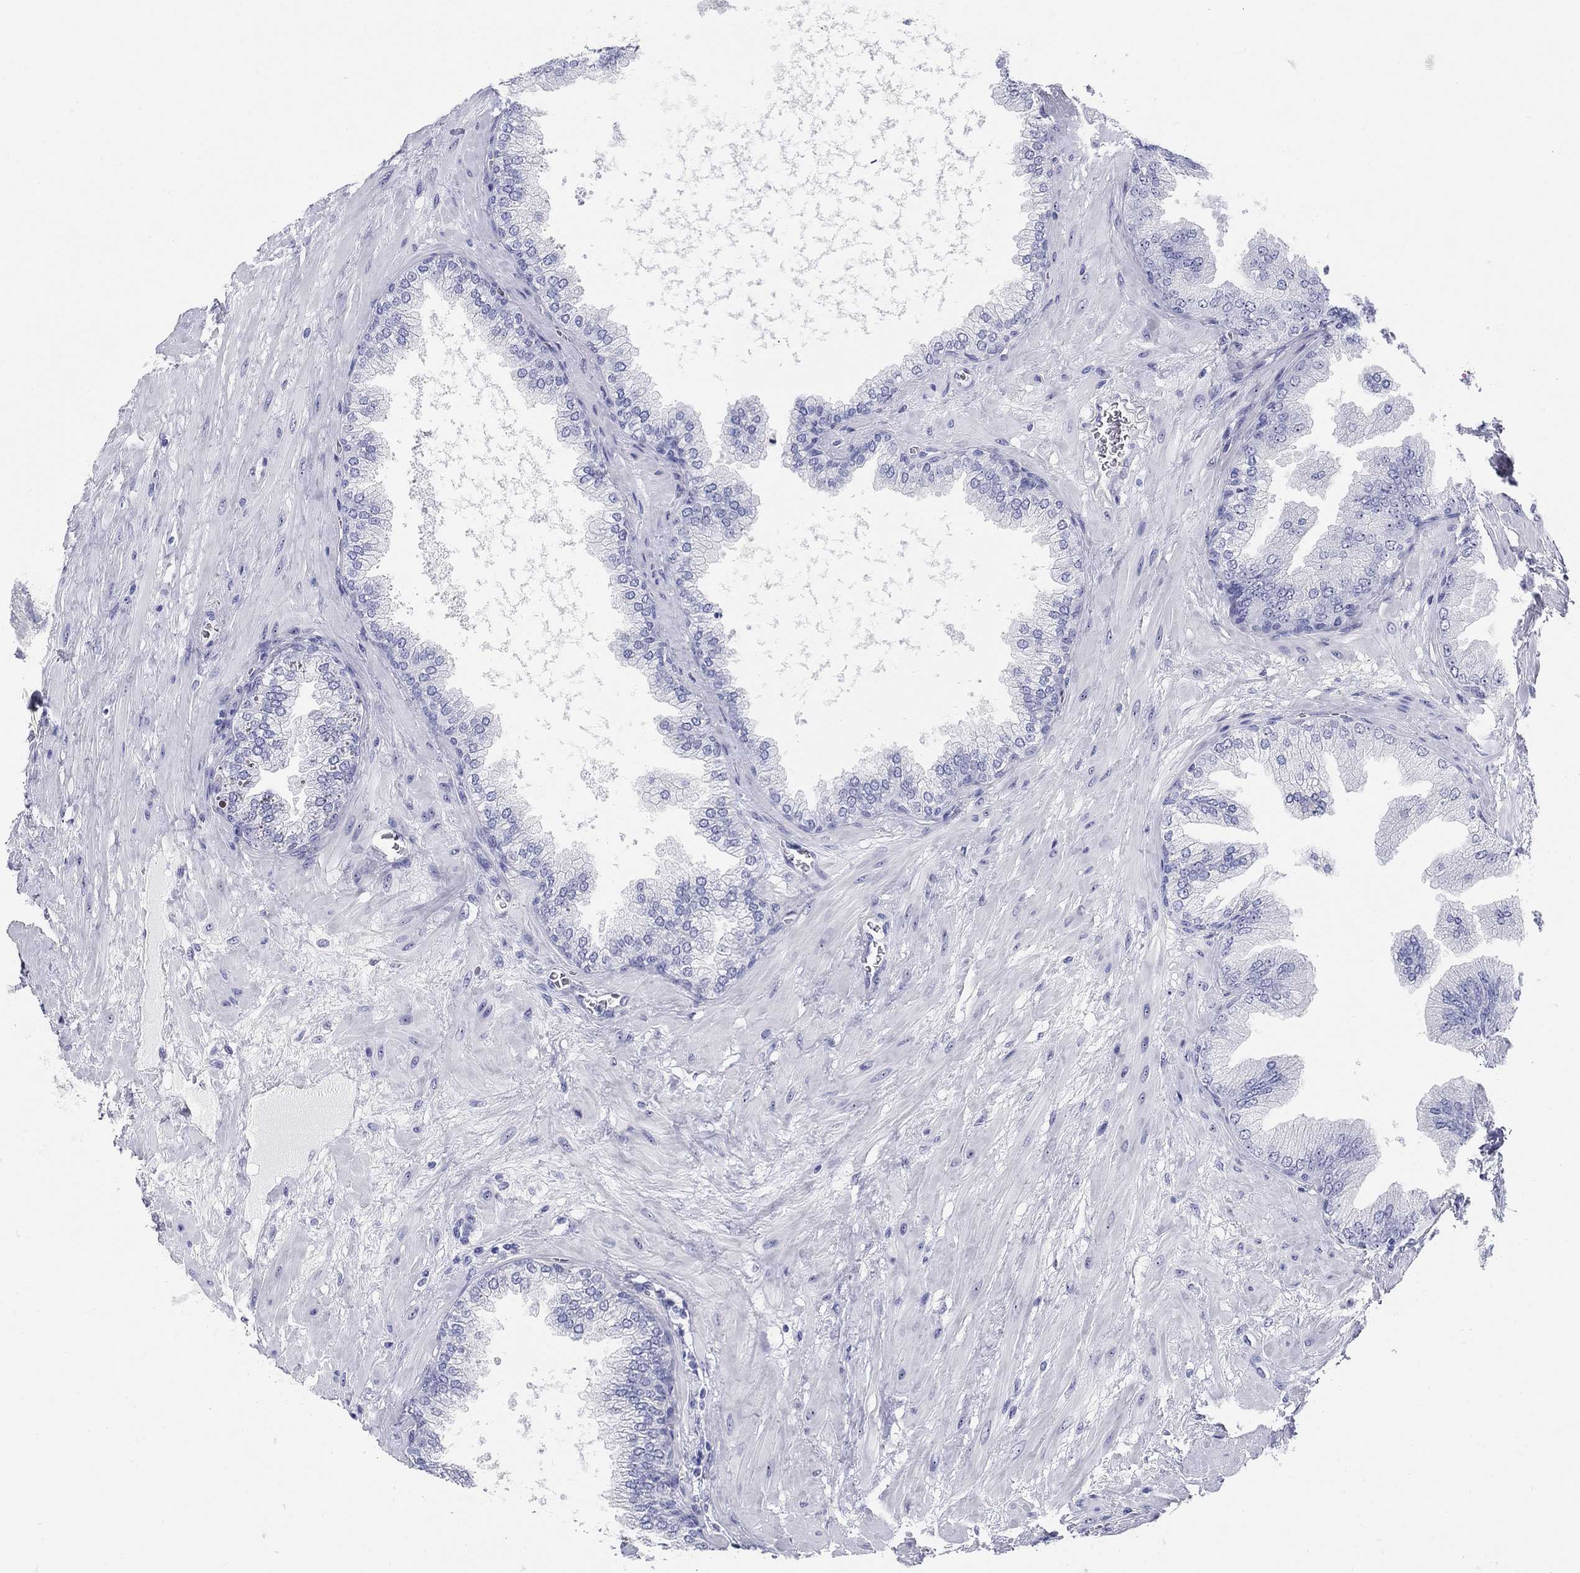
{"staining": {"intensity": "negative", "quantity": "none", "location": "none"}, "tissue": "prostate cancer", "cell_type": "Tumor cells", "image_type": "cancer", "snomed": [{"axis": "morphology", "description": "Adenocarcinoma, Low grade"}, {"axis": "topography", "description": "Prostate"}], "caption": "A photomicrograph of prostate cancer (low-grade adenocarcinoma) stained for a protein demonstrates no brown staining in tumor cells.", "gene": "AKR1C2", "patient": {"sex": "male", "age": 72}}